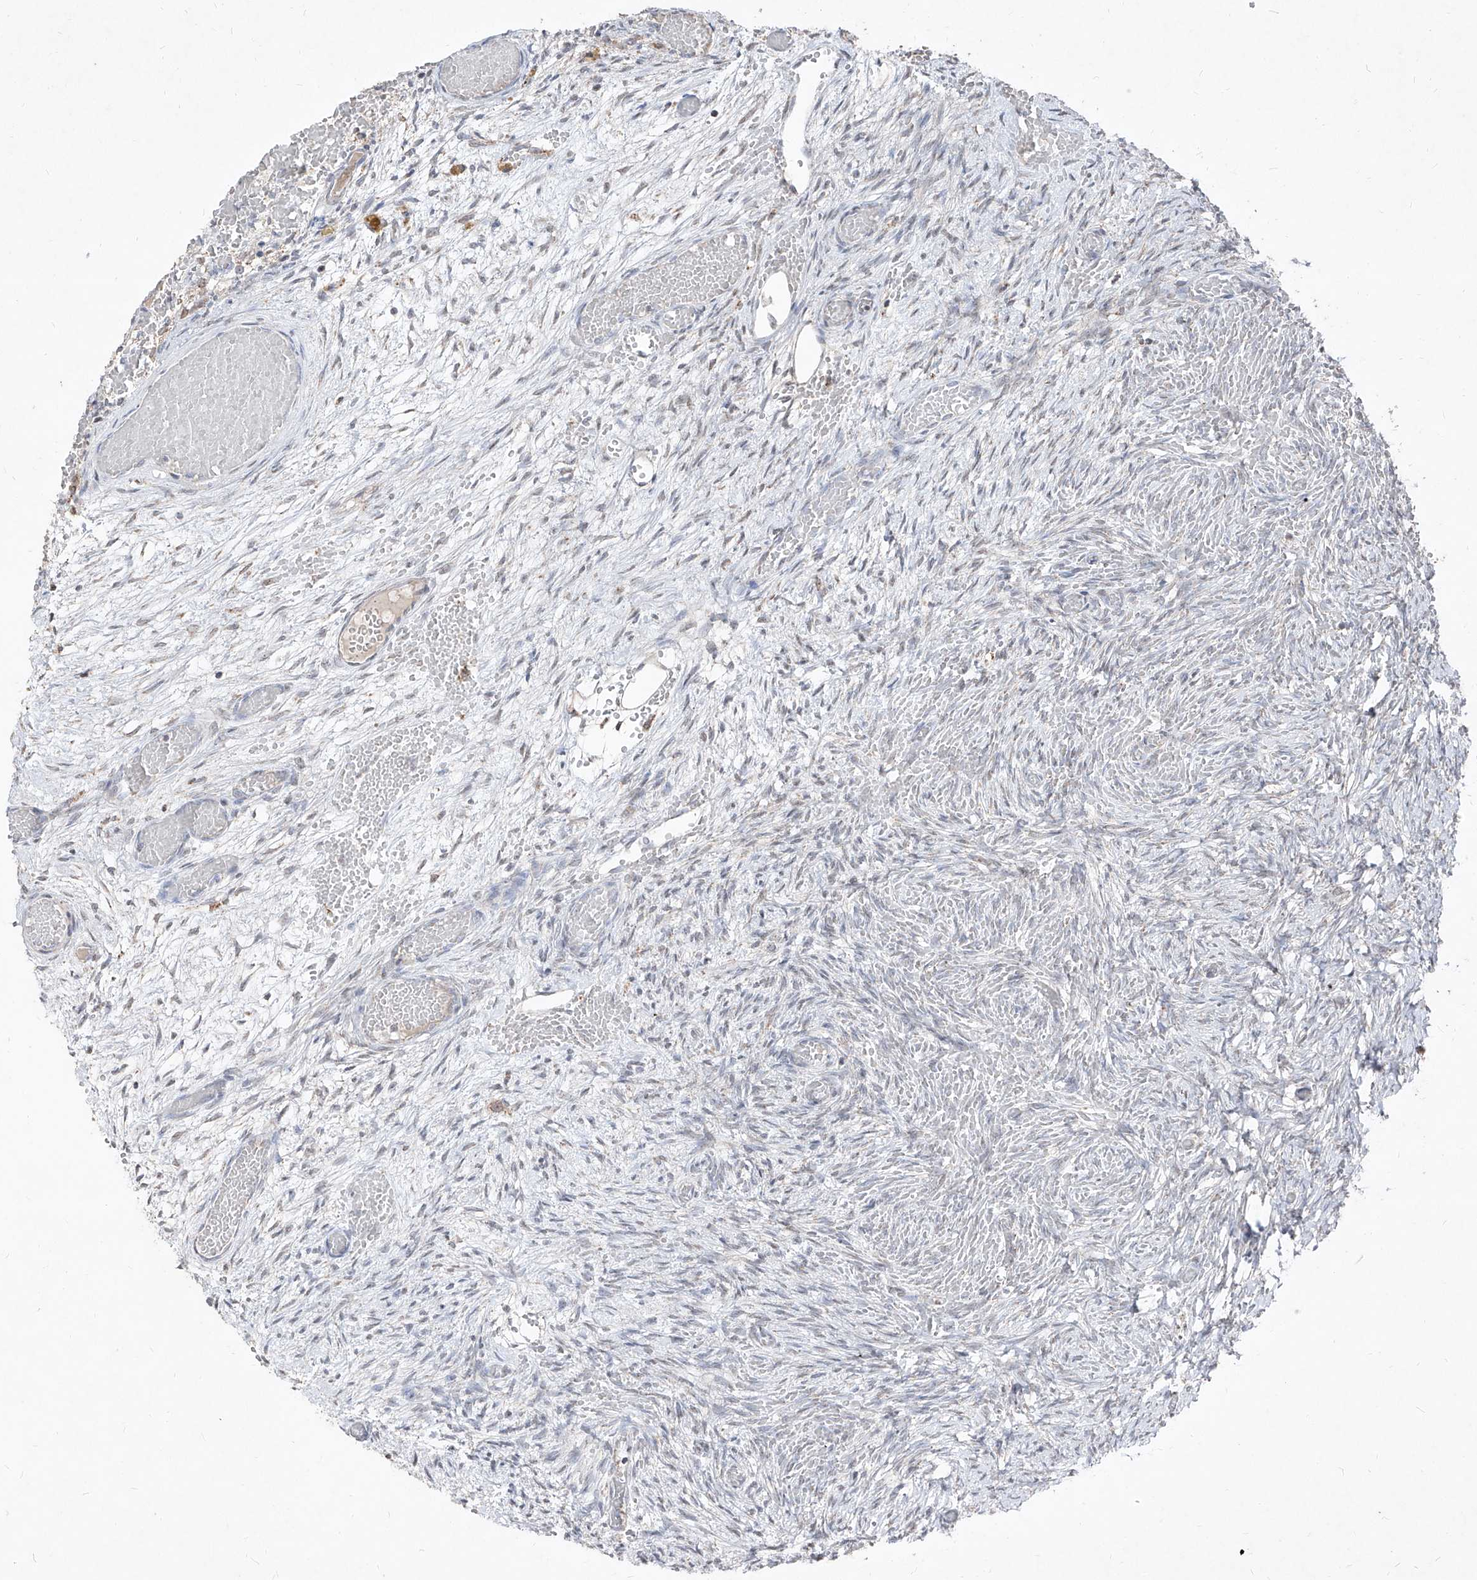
{"staining": {"intensity": "negative", "quantity": "none", "location": "none"}, "tissue": "ovary", "cell_type": "Ovarian stroma cells", "image_type": "normal", "snomed": [{"axis": "morphology", "description": "Adenocarcinoma, NOS"}, {"axis": "topography", "description": "Endometrium"}], "caption": "Protein analysis of unremarkable ovary shows no significant positivity in ovarian stroma cells. (DAB (3,3'-diaminobenzidine) immunohistochemistry (IHC) with hematoxylin counter stain).", "gene": "NDUFB3", "patient": {"sex": "female", "age": 32}}